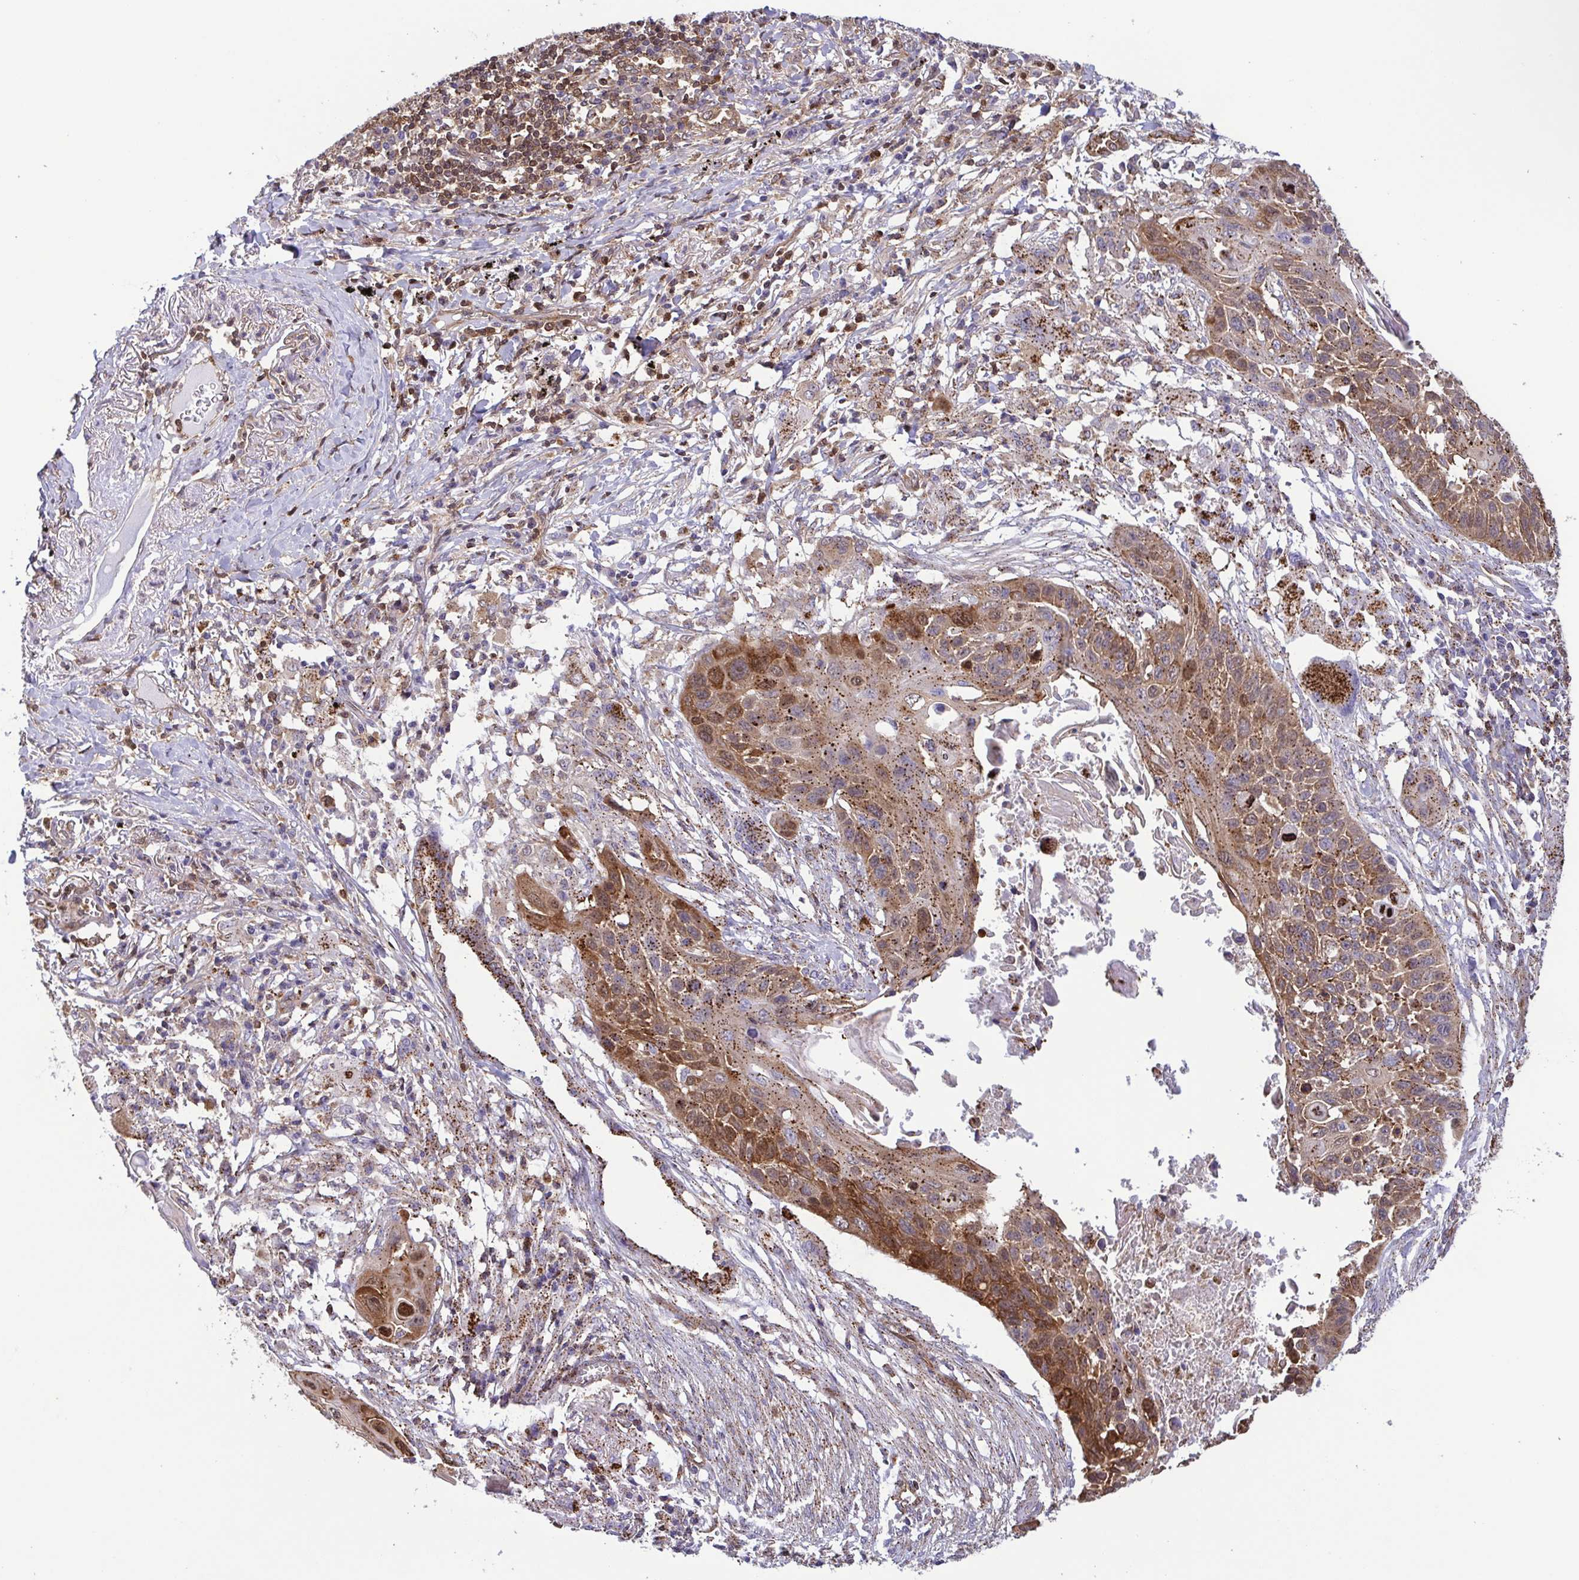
{"staining": {"intensity": "moderate", "quantity": ">75%", "location": "cytoplasmic/membranous"}, "tissue": "lung cancer", "cell_type": "Tumor cells", "image_type": "cancer", "snomed": [{"axis": "morphology", "description": "Squamous cell carcinoma, NOS"}, {"axis": "topography", "description": "Lung"}], "caption": "Lung squamous cell carcinoma stained for a protein (brown) exhibits moderate cytoplasmic/membranous positive staining in approximately >75% of tumor cells.", "gene": "CHMP1B", "patient": {"sex": "male", "age": 78}}